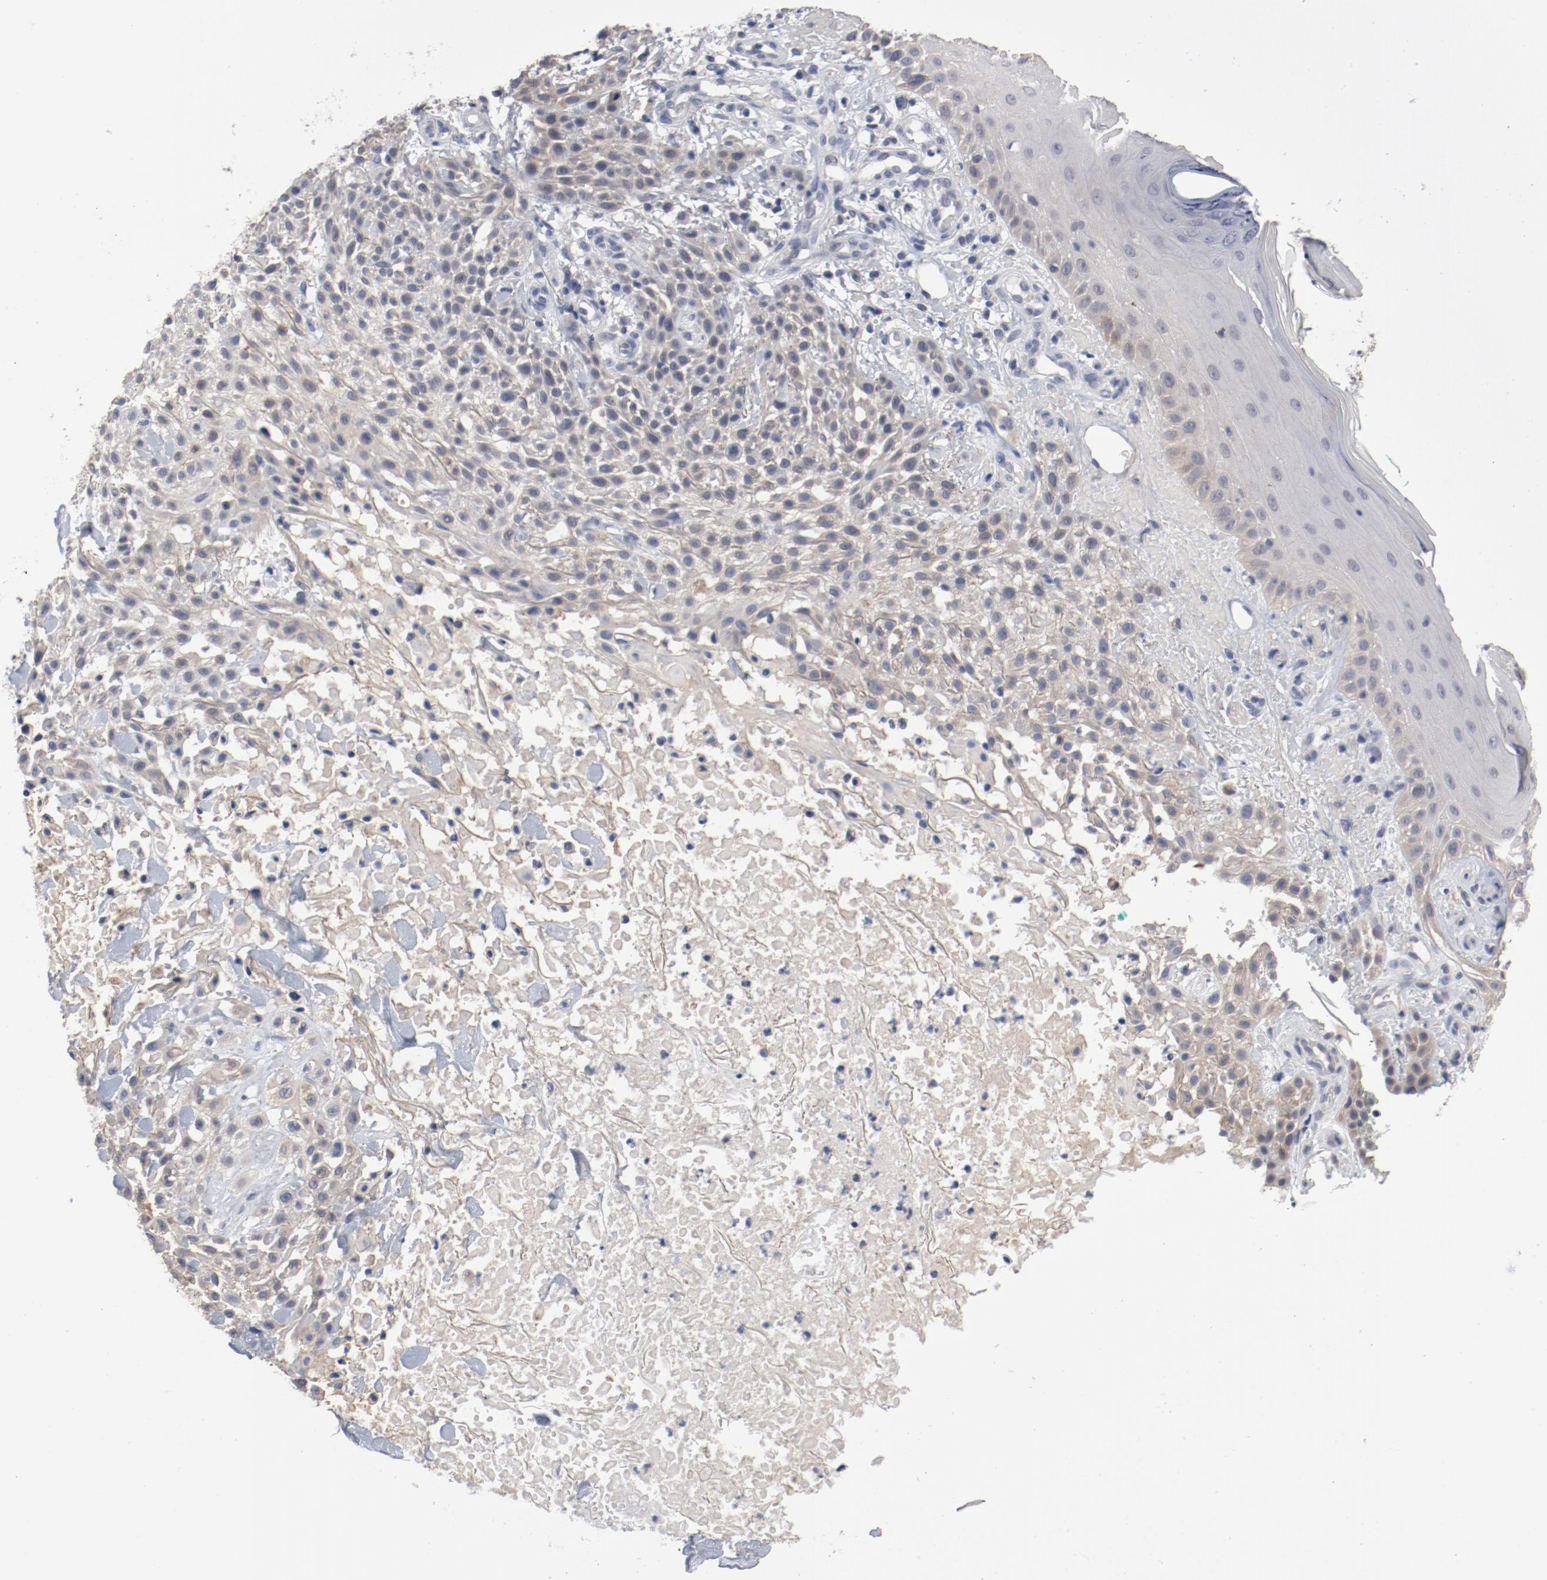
{"staining": {"intensity": "negative", "quantity": "none", "location": "none"}, "tissue": "skin cancer", "cell_type": "Tumor cells", "image_type": "cancer", "snomed": [{"axis": "morphology", "description": "Squamous cell carcinoma, NOS"}, {"axis": "topography", "description": "Skin"}], "caption": "Immunohistochemistry photomicrograph of human skin squamous cell carcinoma stained for a protein (brown), which demonstrates no staining in tumor cells.", "gene": "ANKLE2", "patient": {"sex": "female", "age": 42}}